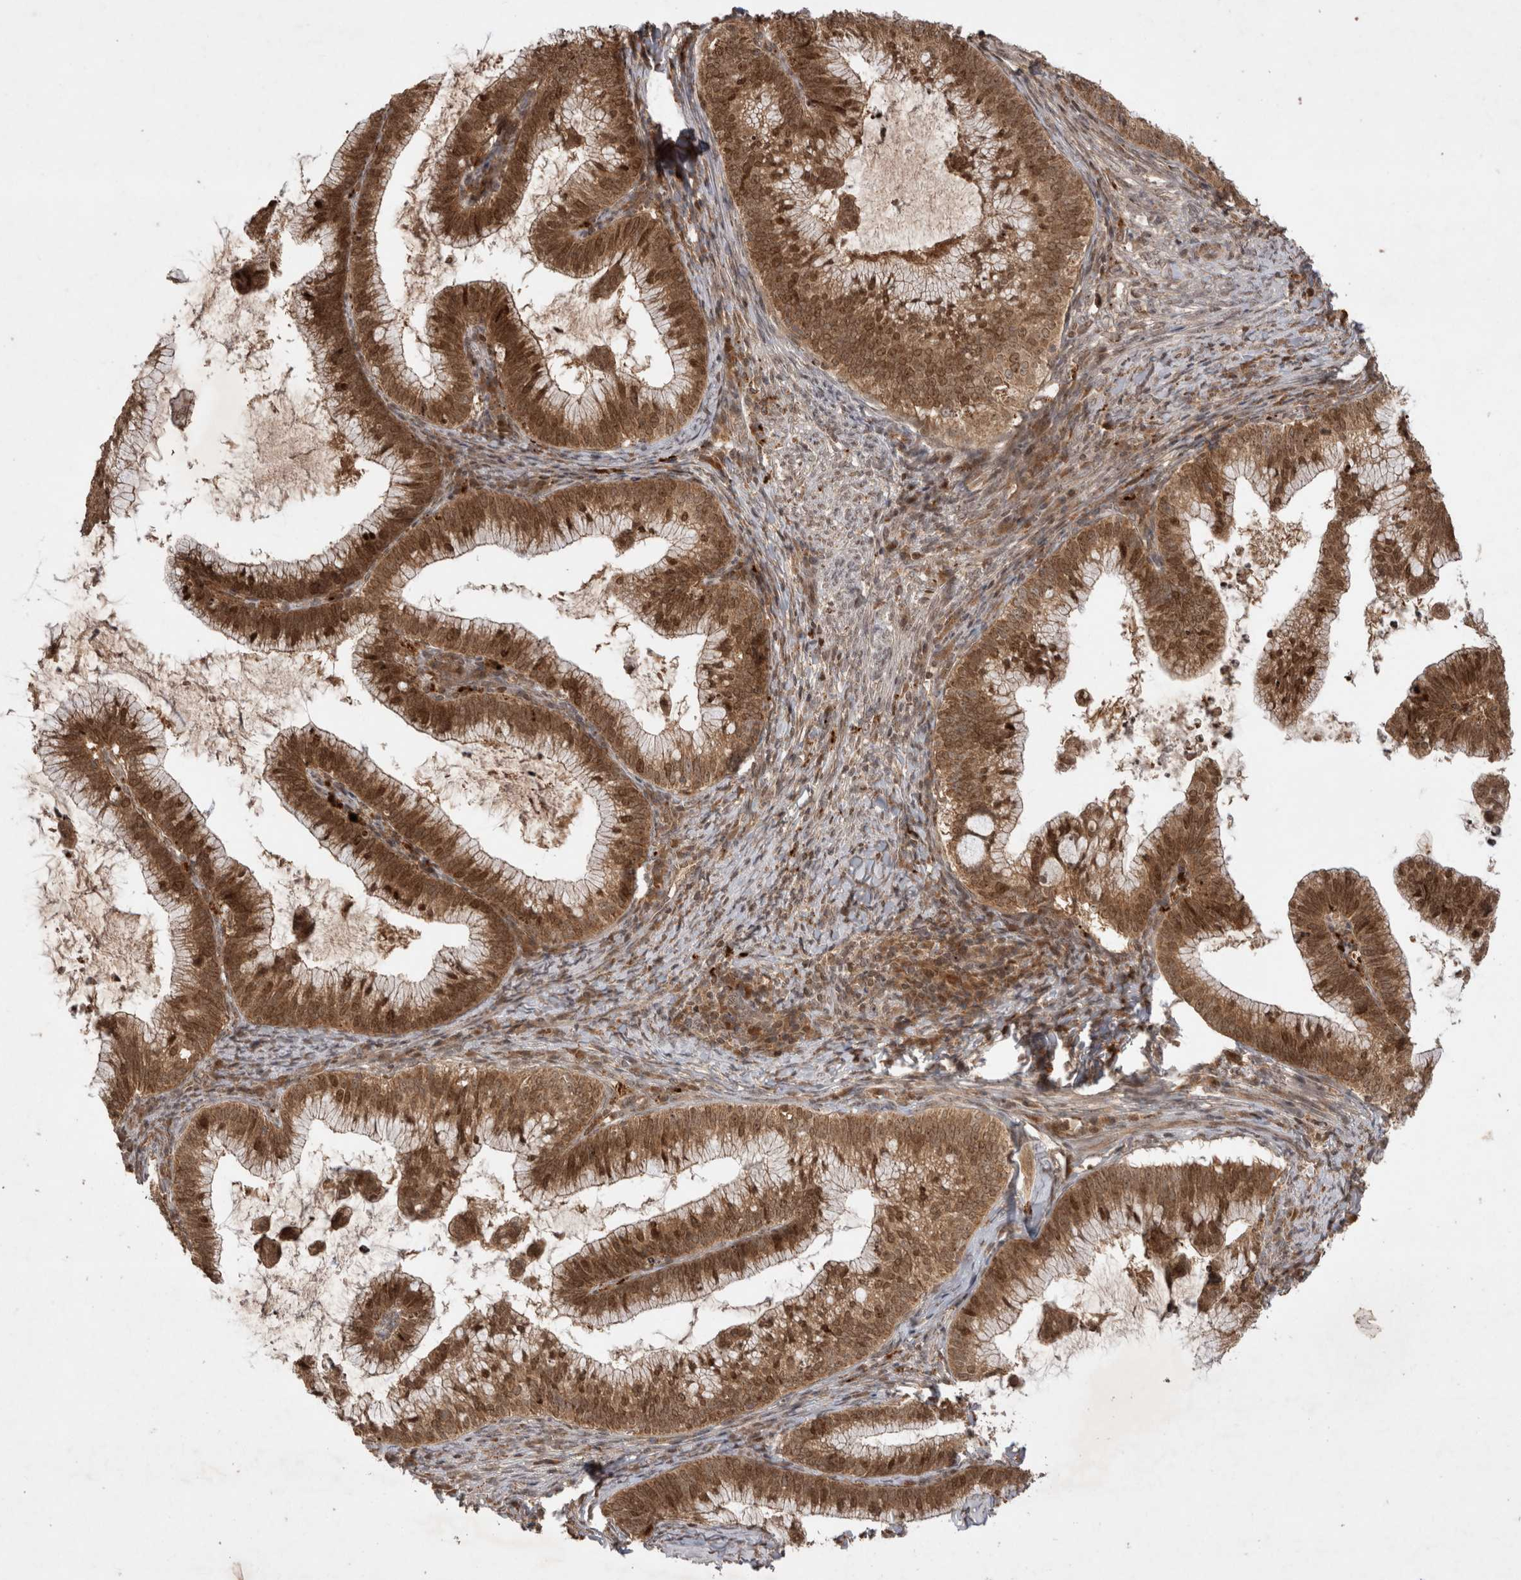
{"staining": {"intensity": "strong", "quantity": ">75%", "location": "cytoplasmic/membranous,nuclear"}, "tissue": "cervical cancer", "cell_type": "Tumor cells", "image_type": "cancer", "snomed": [{"axis": "morphology", "description": "Adenocarcinoma, NOS"}, {"axis": "topography", "description": "Cervix"}], "caption": "A high-resolution micrograph shows IHC staining of adenocarcinoma (cervical), which exhibits strong cytoplasmic/membranous and nuclear staining in about >75% of tumor cells.", "gene": "FAM221A", "patient": {"sex": "female", "age": 36}}